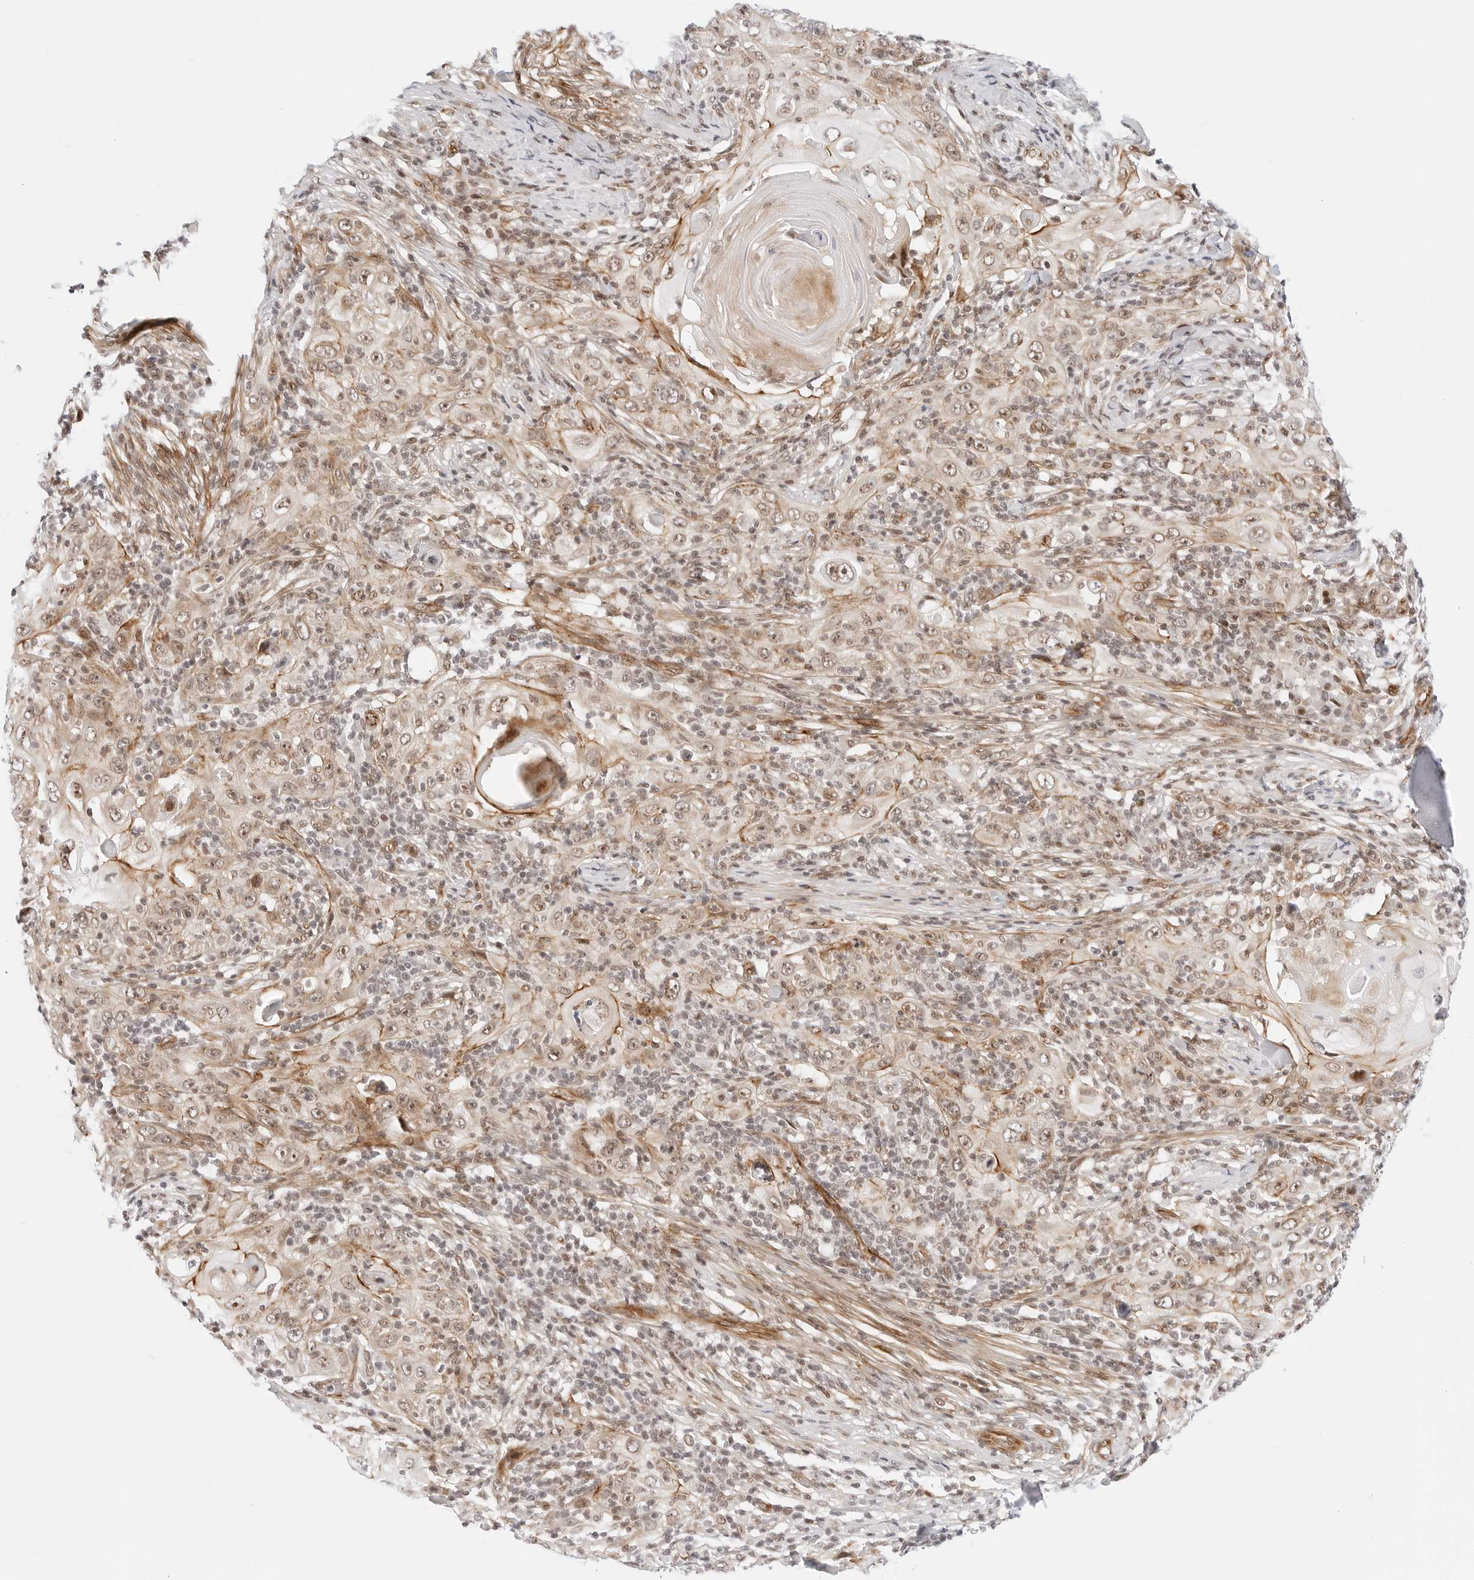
{"staining": {"intensity": "weak", "quantity": ">75%", "location": "cytoplasmic/membranous,nuclear"}, "tissue": "skin cancer", "cell_type": "Tumor cells", "image_type": "cancer", "snomed": [{"axis": "morphology", "description": "Squamous cell carcinoma, NOS"}, {"axis": "topography", "description": "Skin"}], "caption": "A low amount of weak cytoplasmic/membranous and nuclear staining is identified in about >75% of tumor cells in skin squamous cell carcinoma tissue.", "gene": "ZNF613", "patient": {"sex": "female", "age": 88}}